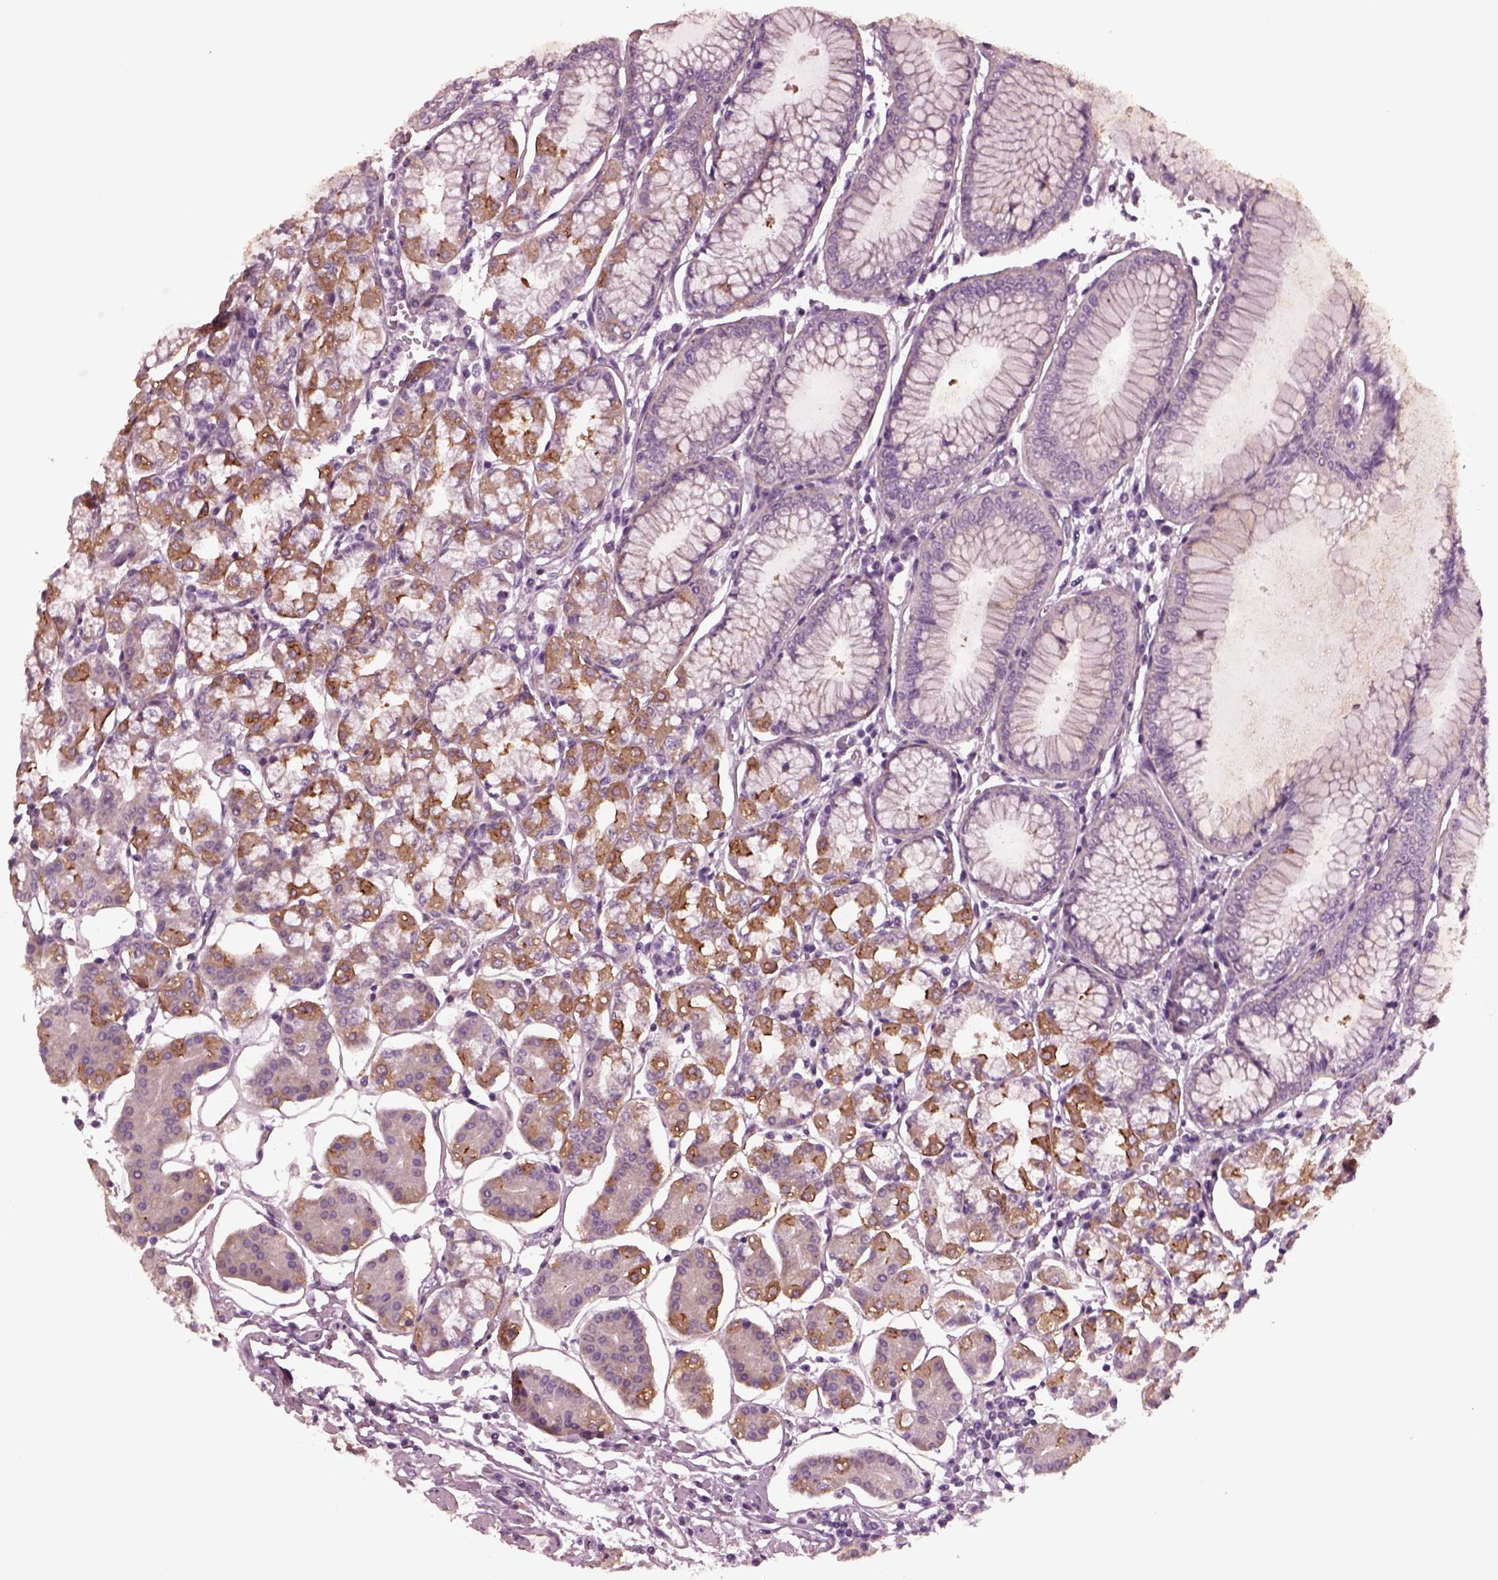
{"staining": {"intensity": "moderate", "quantity": "25%-75%", "location": "cytoplasmic/membranous"}, "tissue": "stomach", "cell_type": "Glandular cells", "image_type": "normal", "snomed": [{"axis": "morphology", "description": "Normal tissue, NOS"}, {"axis": "topography", "description": "Skeletal muscle"}, {"axis": "topography", "description": "Stomach"}], "caption": "This photomicrograph demonstrates unremarkable stomach stained with IHC to label a protein in brown. The cytoplasmic/membranous of glandular cells show moderate positivity for the protein. Nuclei are counter-stained blue.", "gene": "GDF11", "patient": {"sex": "female", "age": 57}}